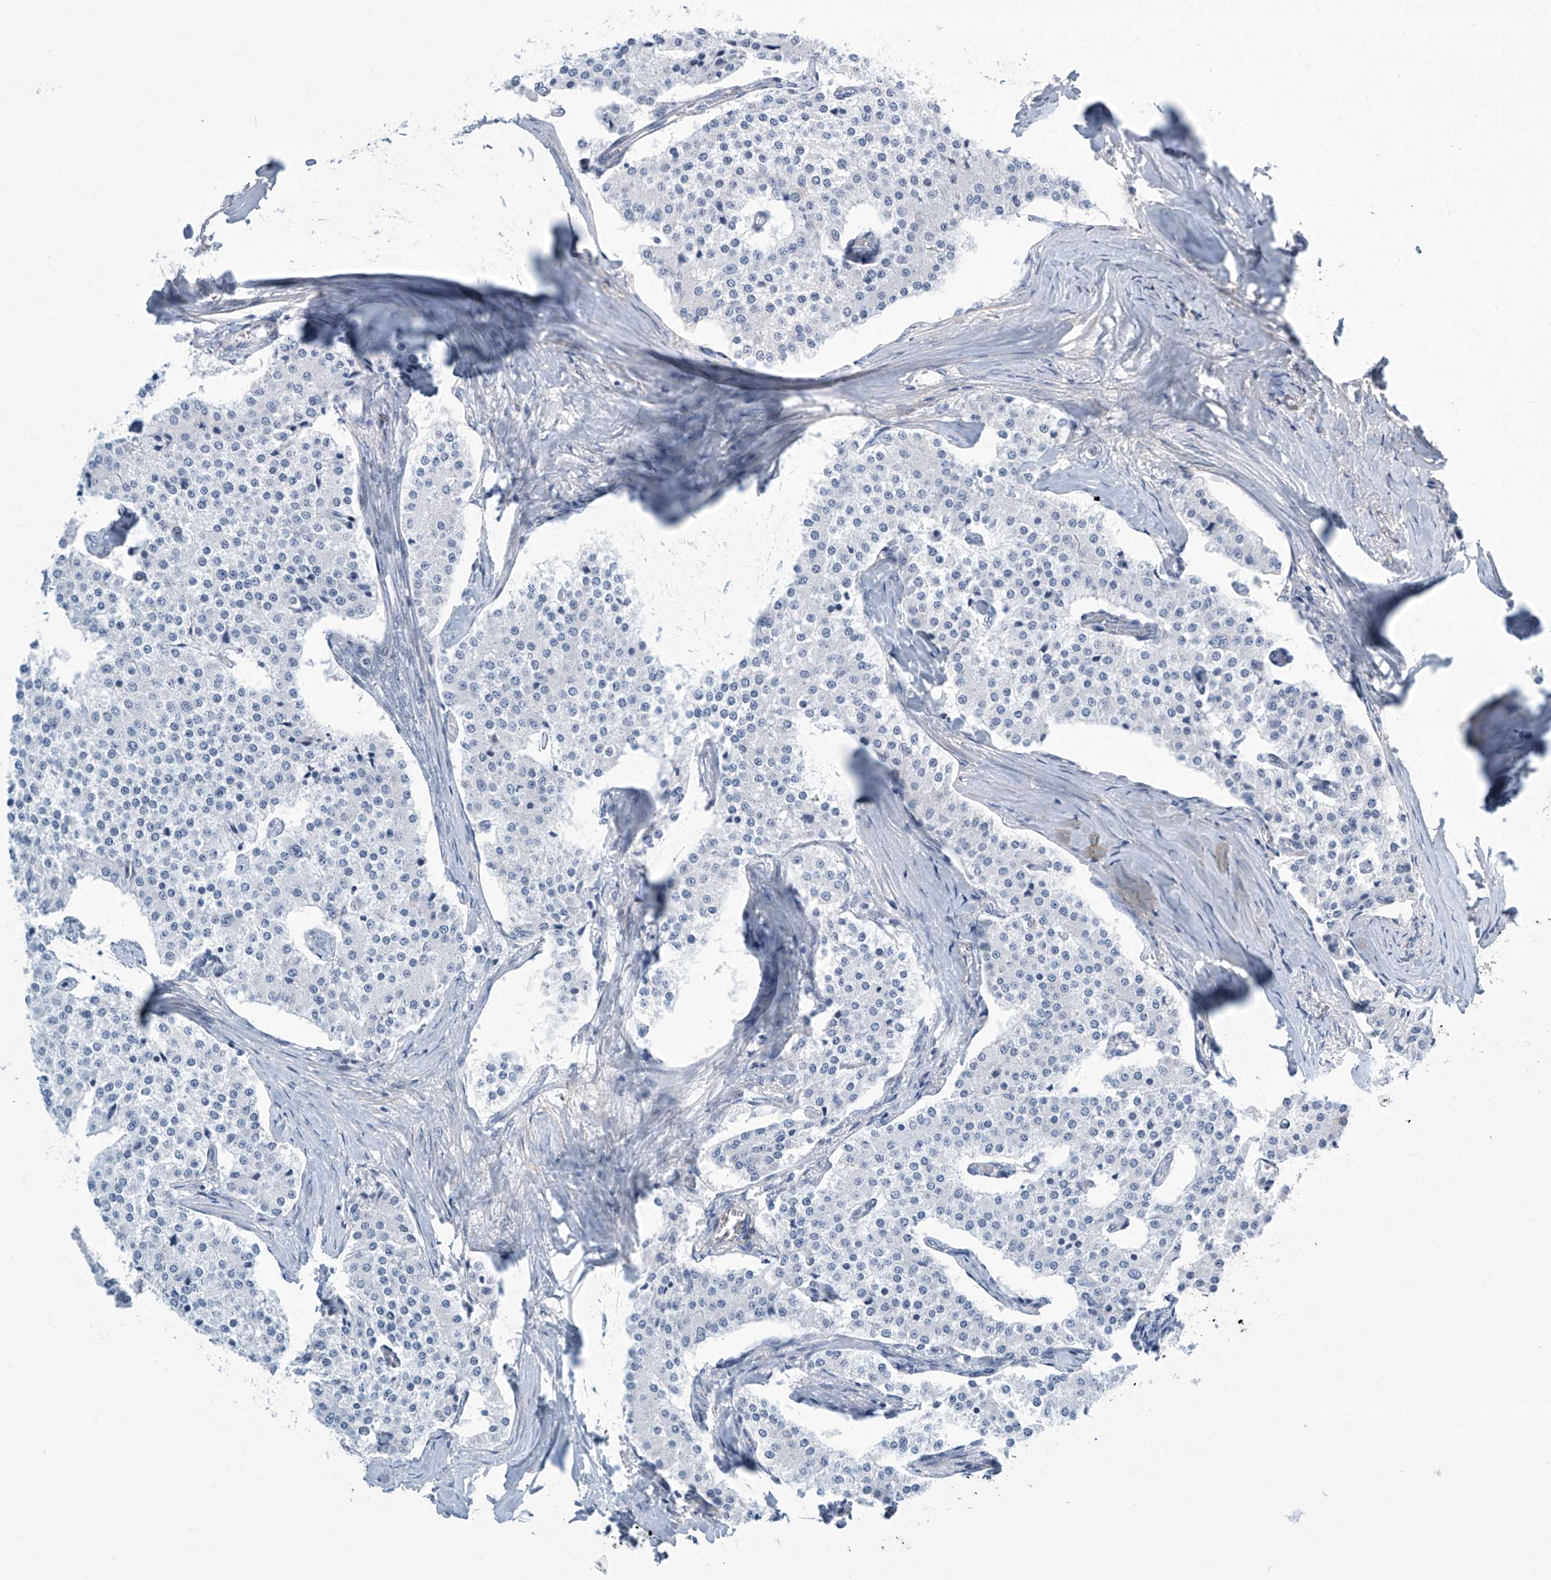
{"staining": {"intensity": "negative", "quantity": "none", "location": "none"}, "tissue": "carcinoid", "cell_type": "Tumor cells", "image_type": "cancer", "snomed": [{"axis": "morphology", "description": "Carcinoid, malignant, NOS"}, {"axis": "topography", "description": "Colon"}], "caption": "The micrograph displays no significant positivity in tumor cells of carcinoid.", "gene": "SLC35A5", "patient": {"sex": "female", "age": 52}}